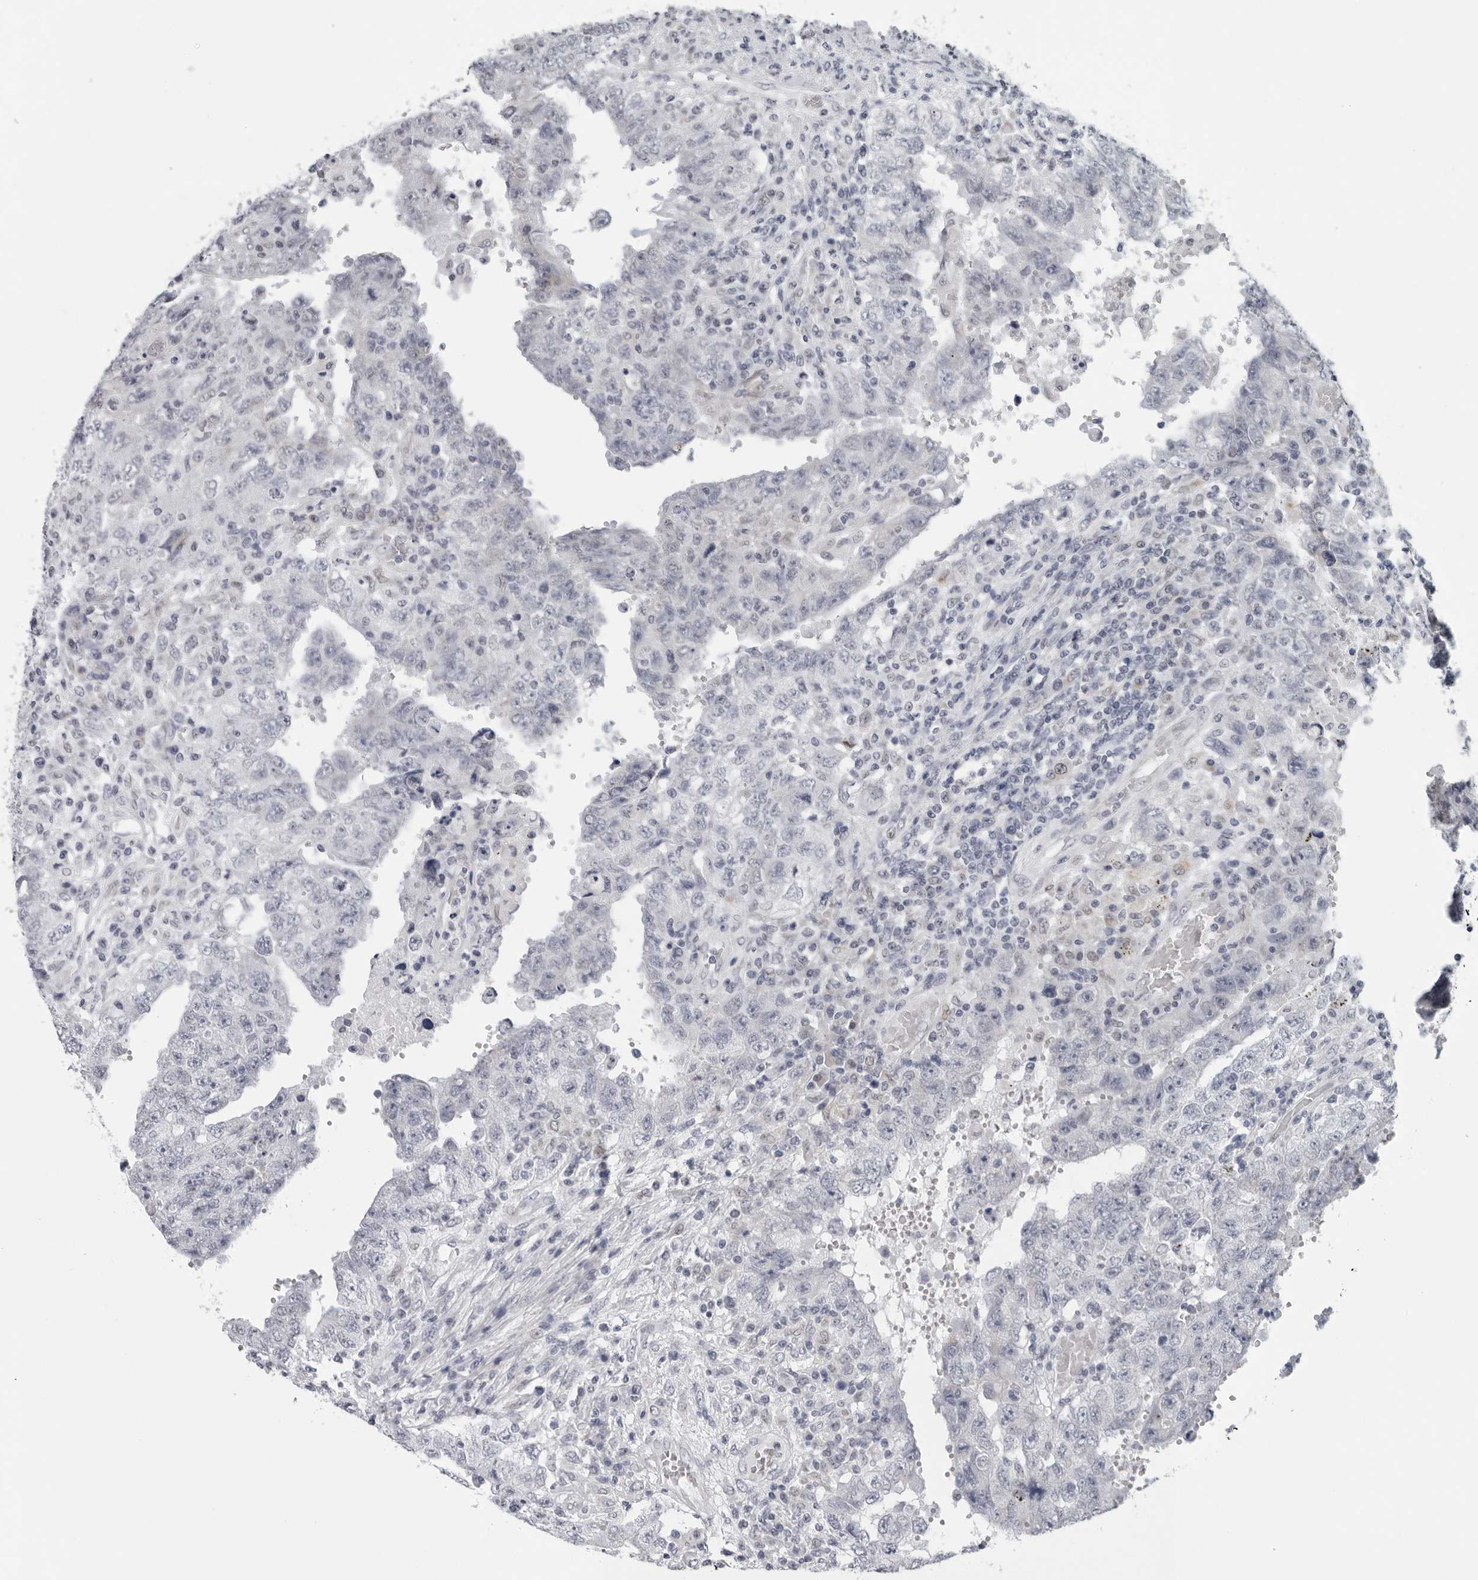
{"staining": {"intensity": "negative", "quantity": "none", "location": "none"}, "tissue": "testis cancer", "cell_type": "Tumor cells", "image_type": "cancer", "snomed": [{"axis": "morphology", "description": "Carcinoma, Embryonal, NOS"}, {"axis": "topography", "description": "Testis"}], "caption": "Immunohistochemistry (IHC) image of human testis embryonal carcinoma stained for a protein (brown), which demonstrates no staining in tumor cells.", "gene": "CPT2", "patient": {"sex": "male", "age": 26}}